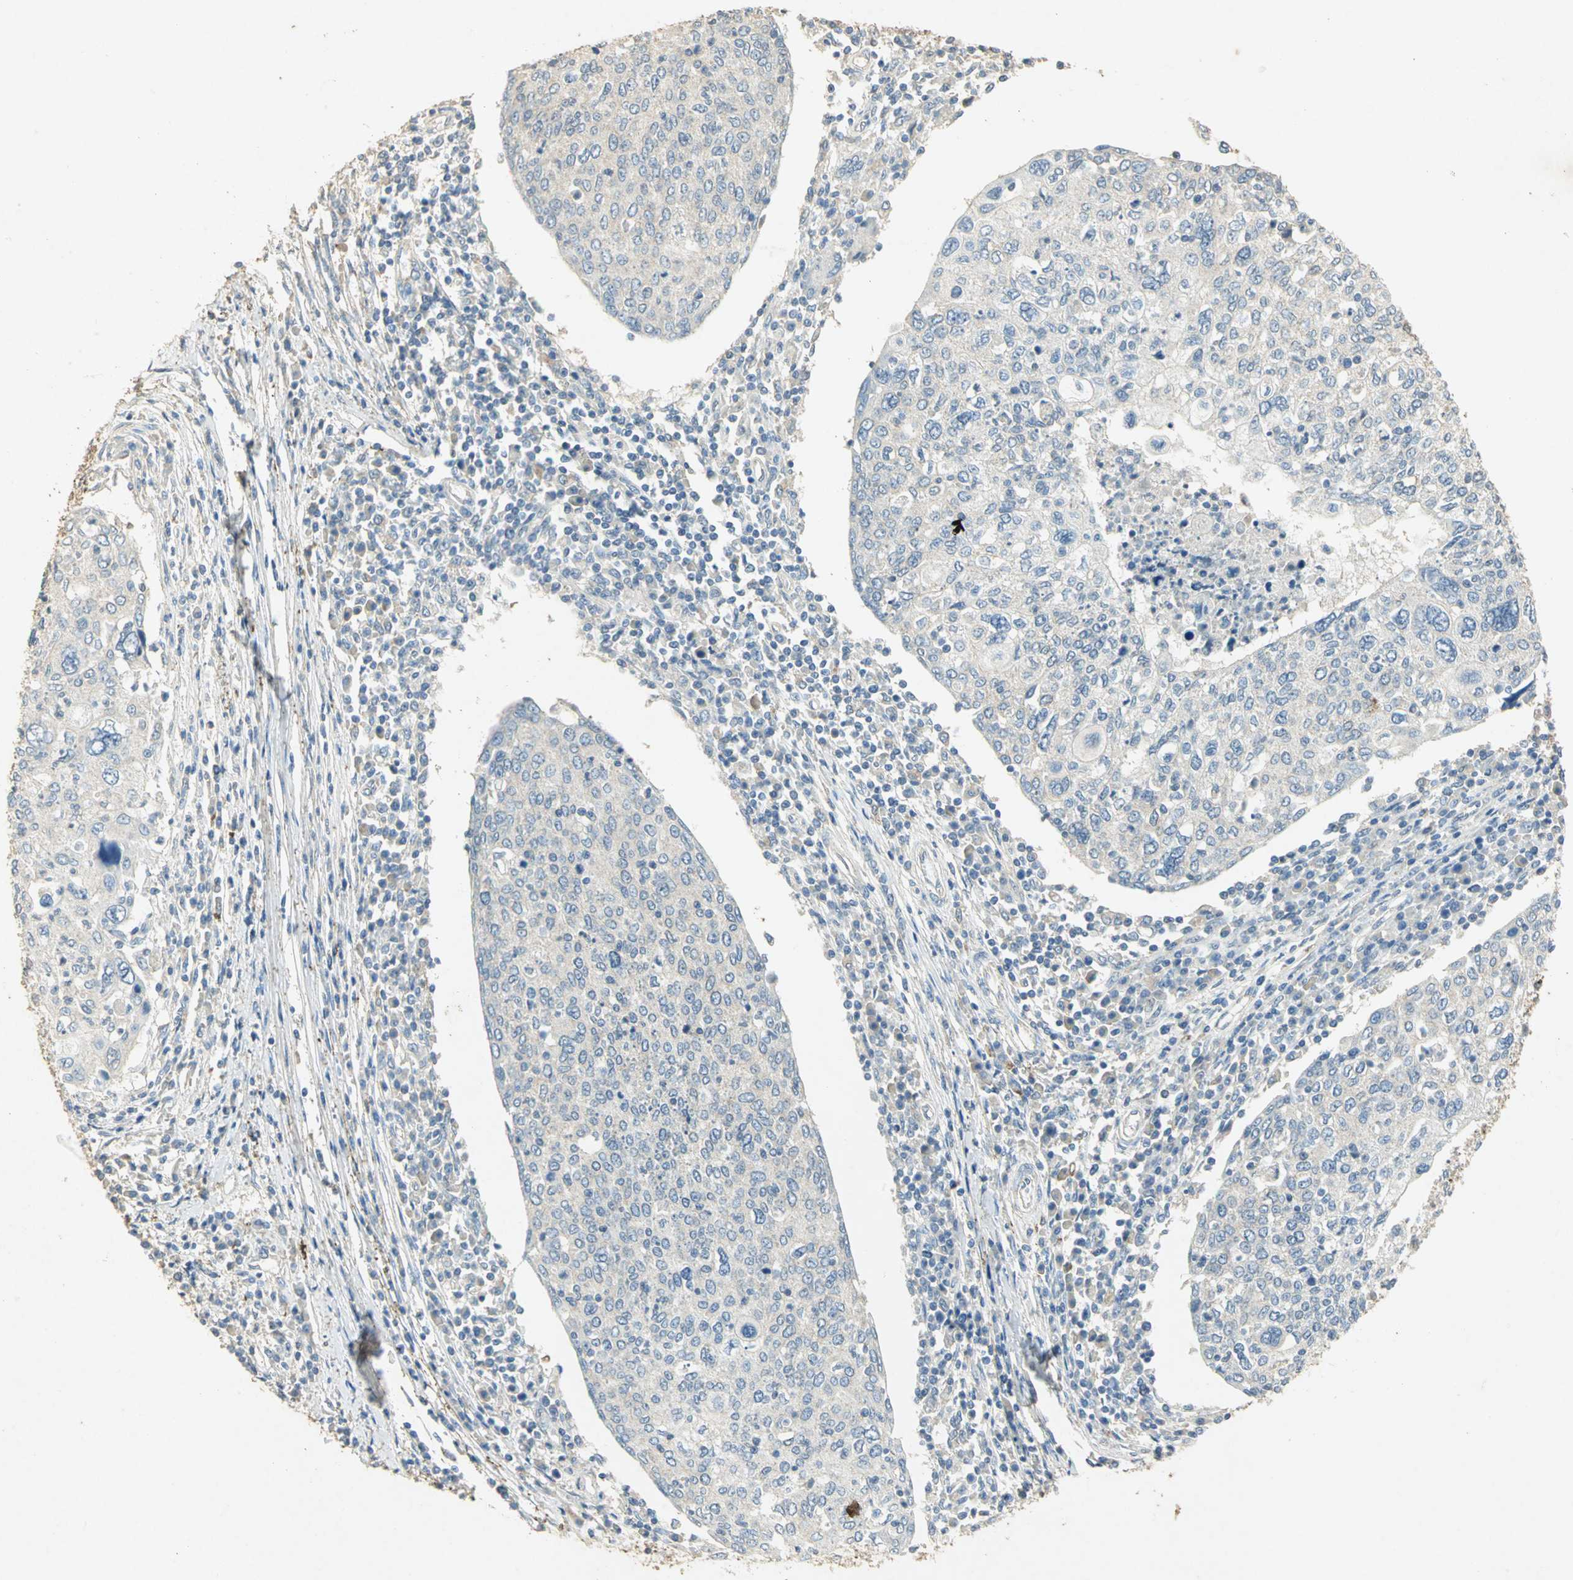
{"staining": {"intensity": "negative", "quantity": "none", "location": "none"}, "tissue": "cervical cancer", "cell_type": "Tumor cells", "image_type": "cancer", "snomed": [{"axis": "morphology", "description": "Squamous cell carcinoma, NOS"}, {"axis": "topography", "description": "Cervix"}], "caption": "Cervical cancer (squamous cell carcinoma) was stained to show a protein in brown. There is no significant positivity in tumor cells.", "gene": "ASB9", "patient": {"sex": "female", "age": 40}}